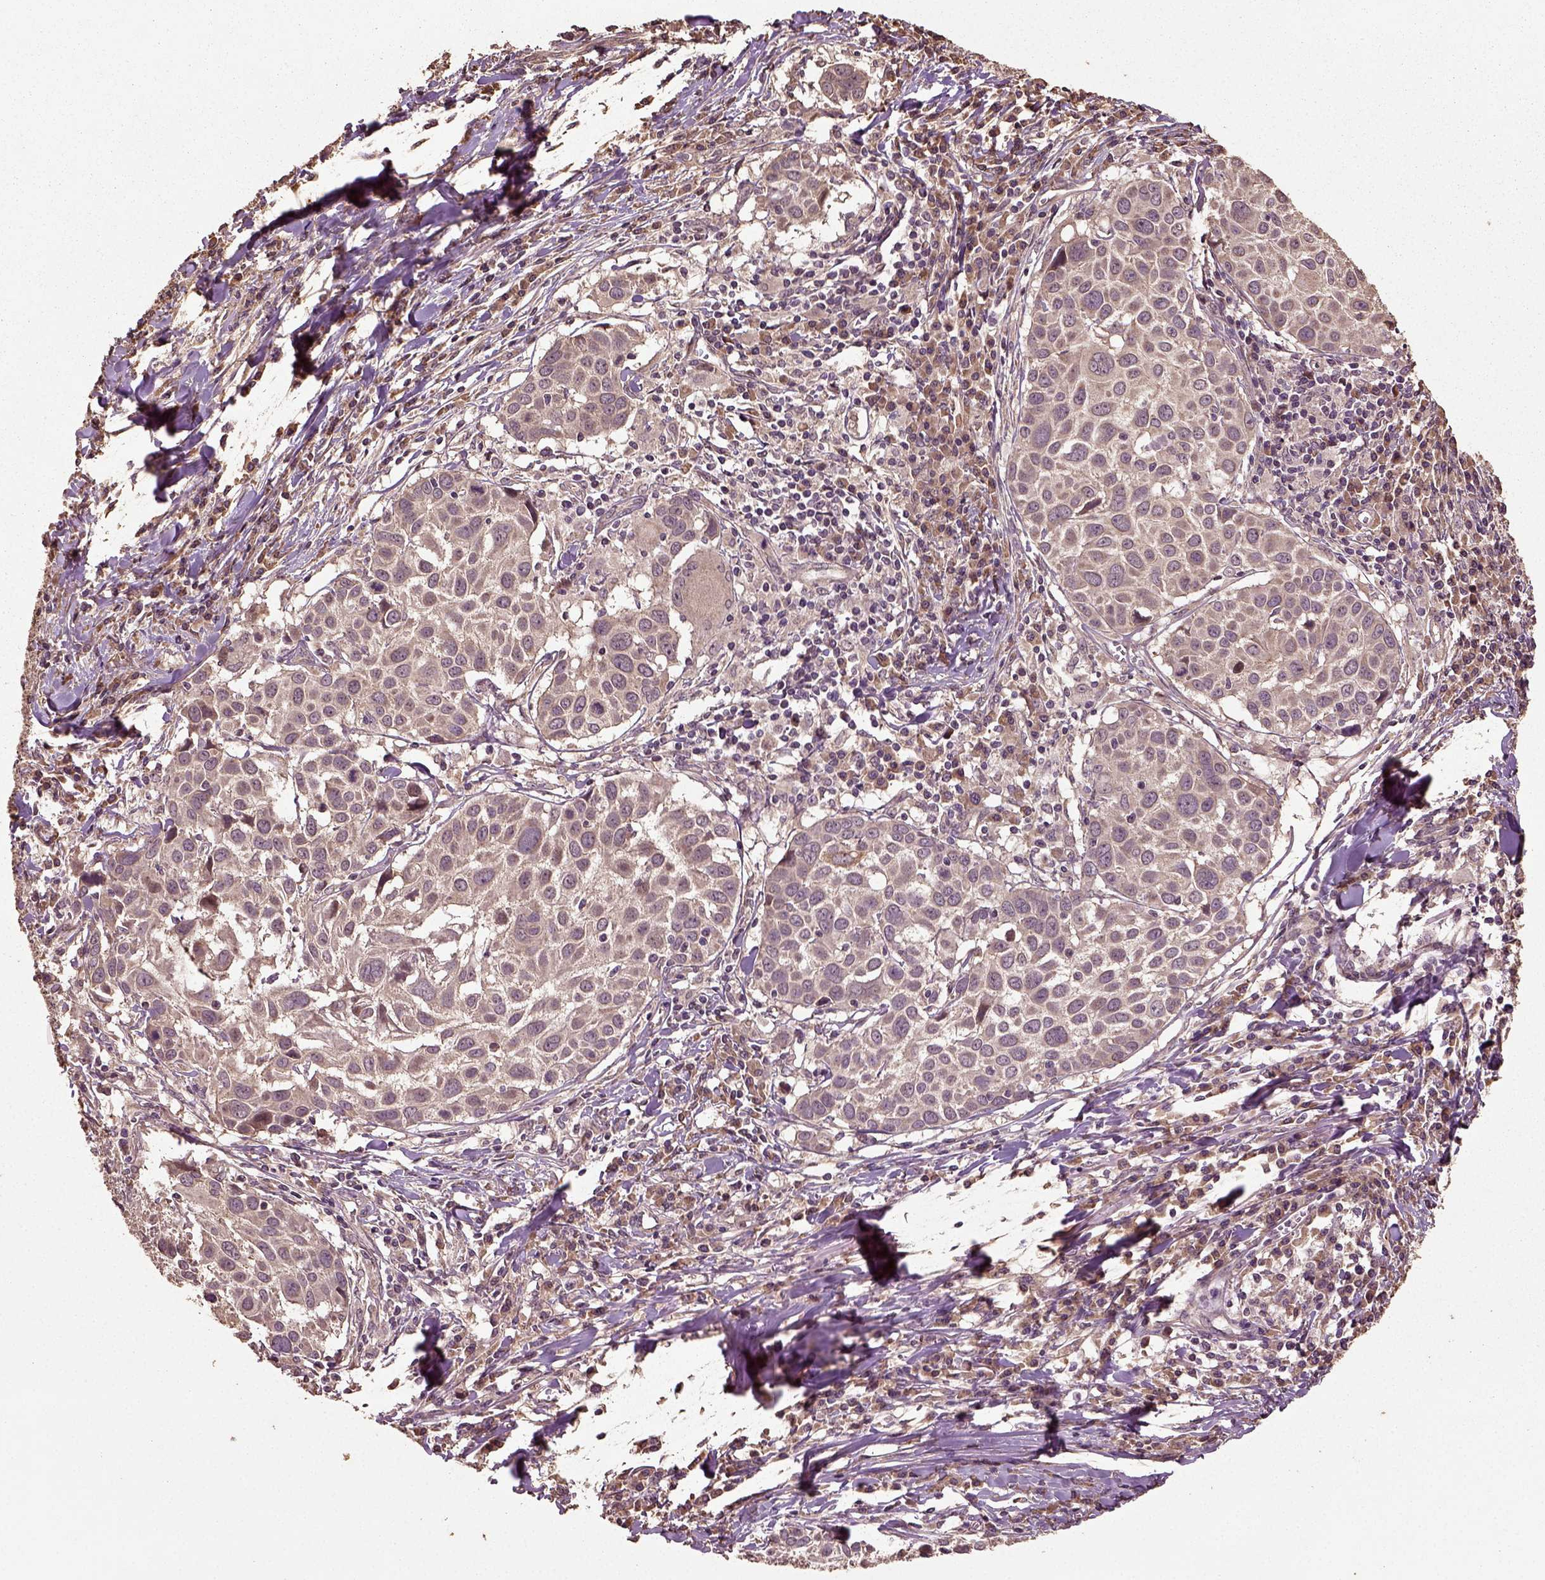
{"staining": {"intensity": "negative", "quantity": "none", "location": "none"}, "tissue": "lung cancer", "cell_type": "Tumor cells", "image_type": "cancer", "snomed": [{"axis": "morphology", "description": "Squamous cell carcinoma, NOS"}, {"axis": "topography", "description": "Lung"}], "caption": "This is an immunohistochemistry photomicrograph of human lung cancer. There is no staining in tumor cells.", "gene": "ERV3-1", "patient": {"sex": "male", "age": 57}}